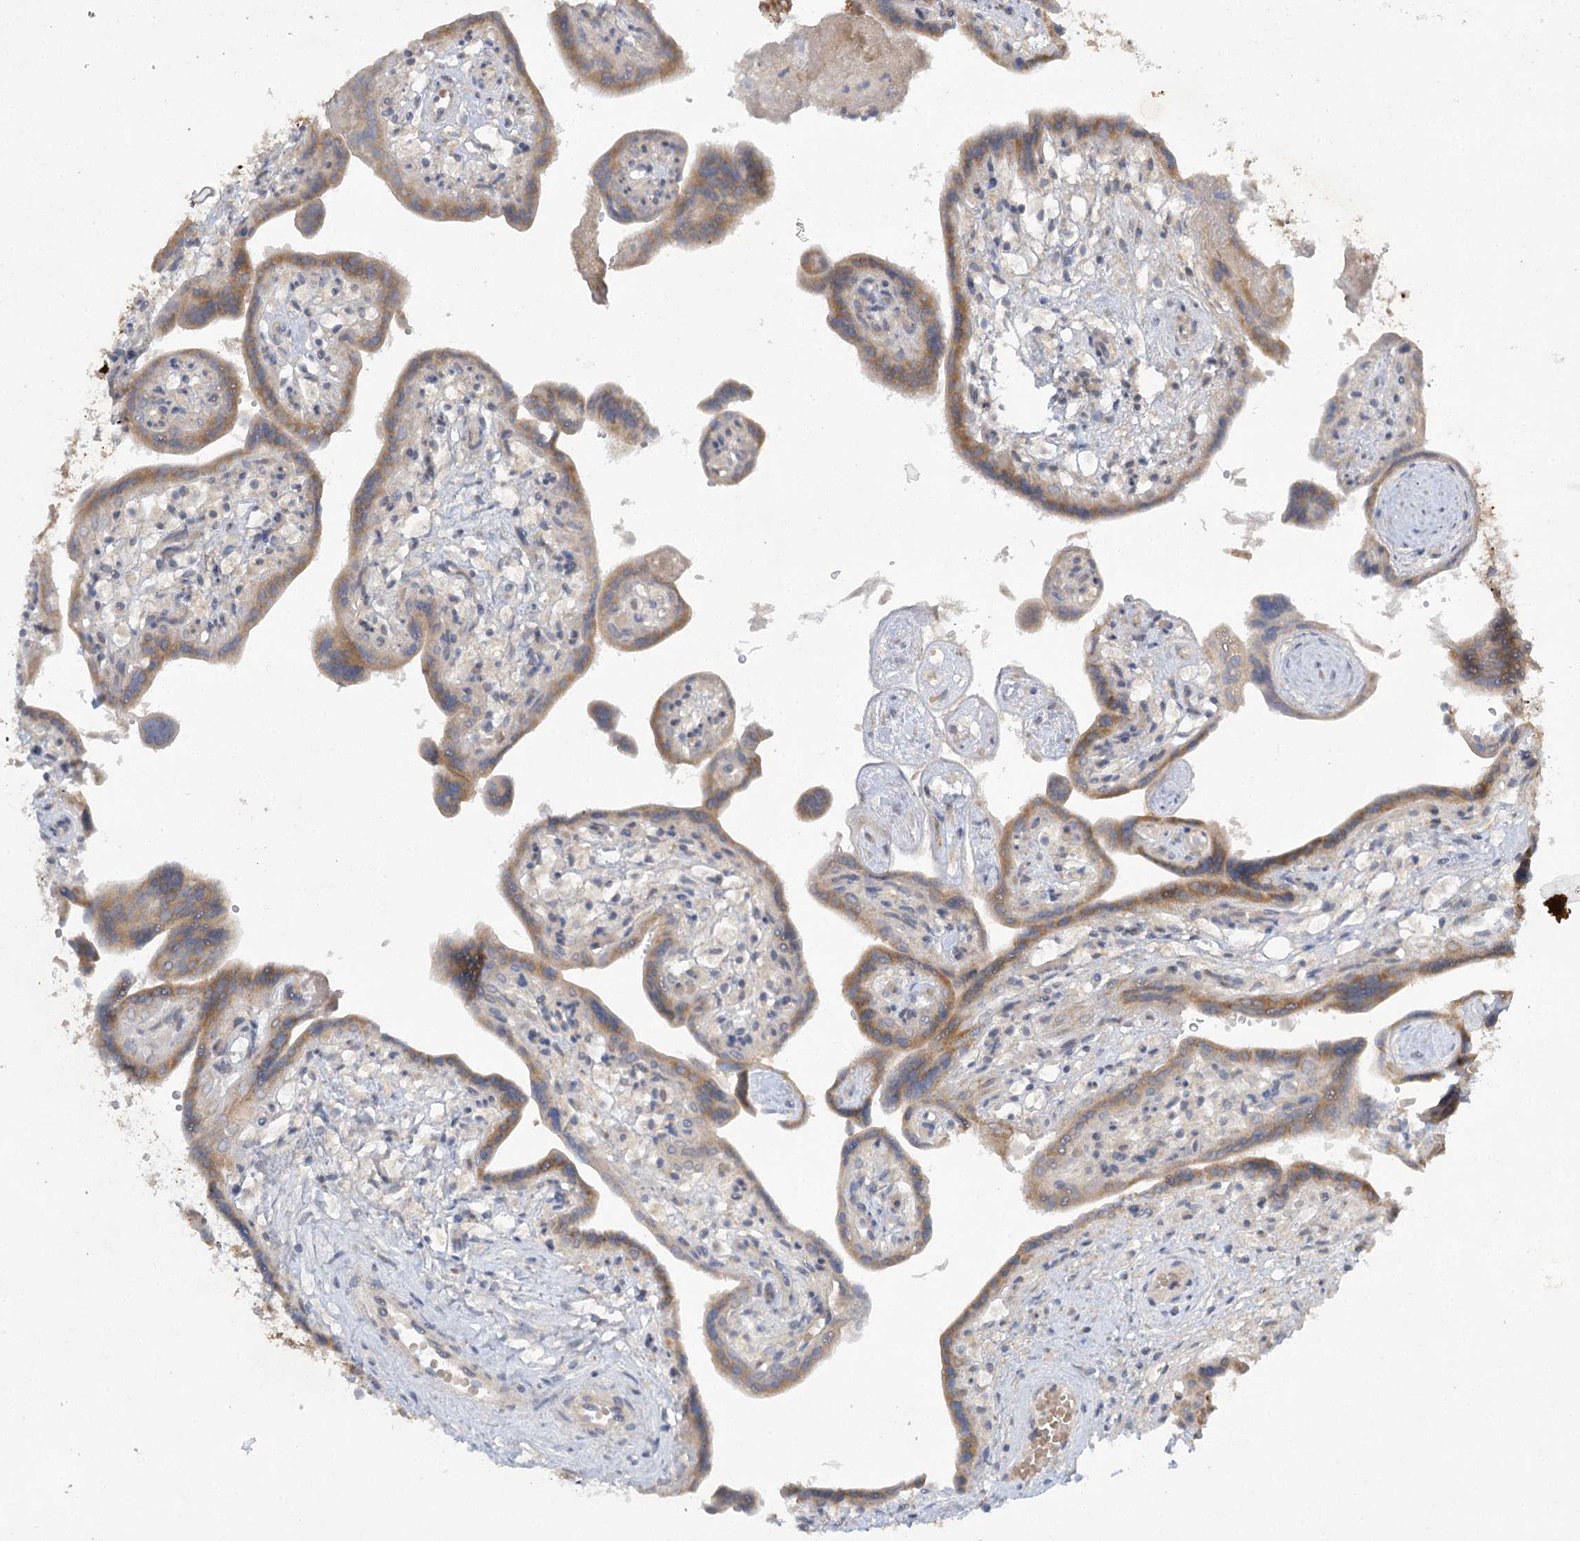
{"staining": {"intensity": "moderate", "quantity": ">75%", "location": "cytoplasmic/membranous"}, "tissue": "placenta", "cell_type": "Trophoblastic cells", "image_type": "normal", "snomed": [{"axis": "morphology", "description": "Normal tissue, NOS"}, {"axis": "topography", "description": "Placenta"}], "caption": "Brown immunohistochemical staining in benign human placenta demonstrates moderate cytoplasmic/membranous staining in about >75% of trophoblastic cells. Immunohistochemistry (ihc) stains the protein in brown and the nuclei are stained blue.", "gene": "TRAF3IP1", "patient": {"sex": "female", "age": 37}}